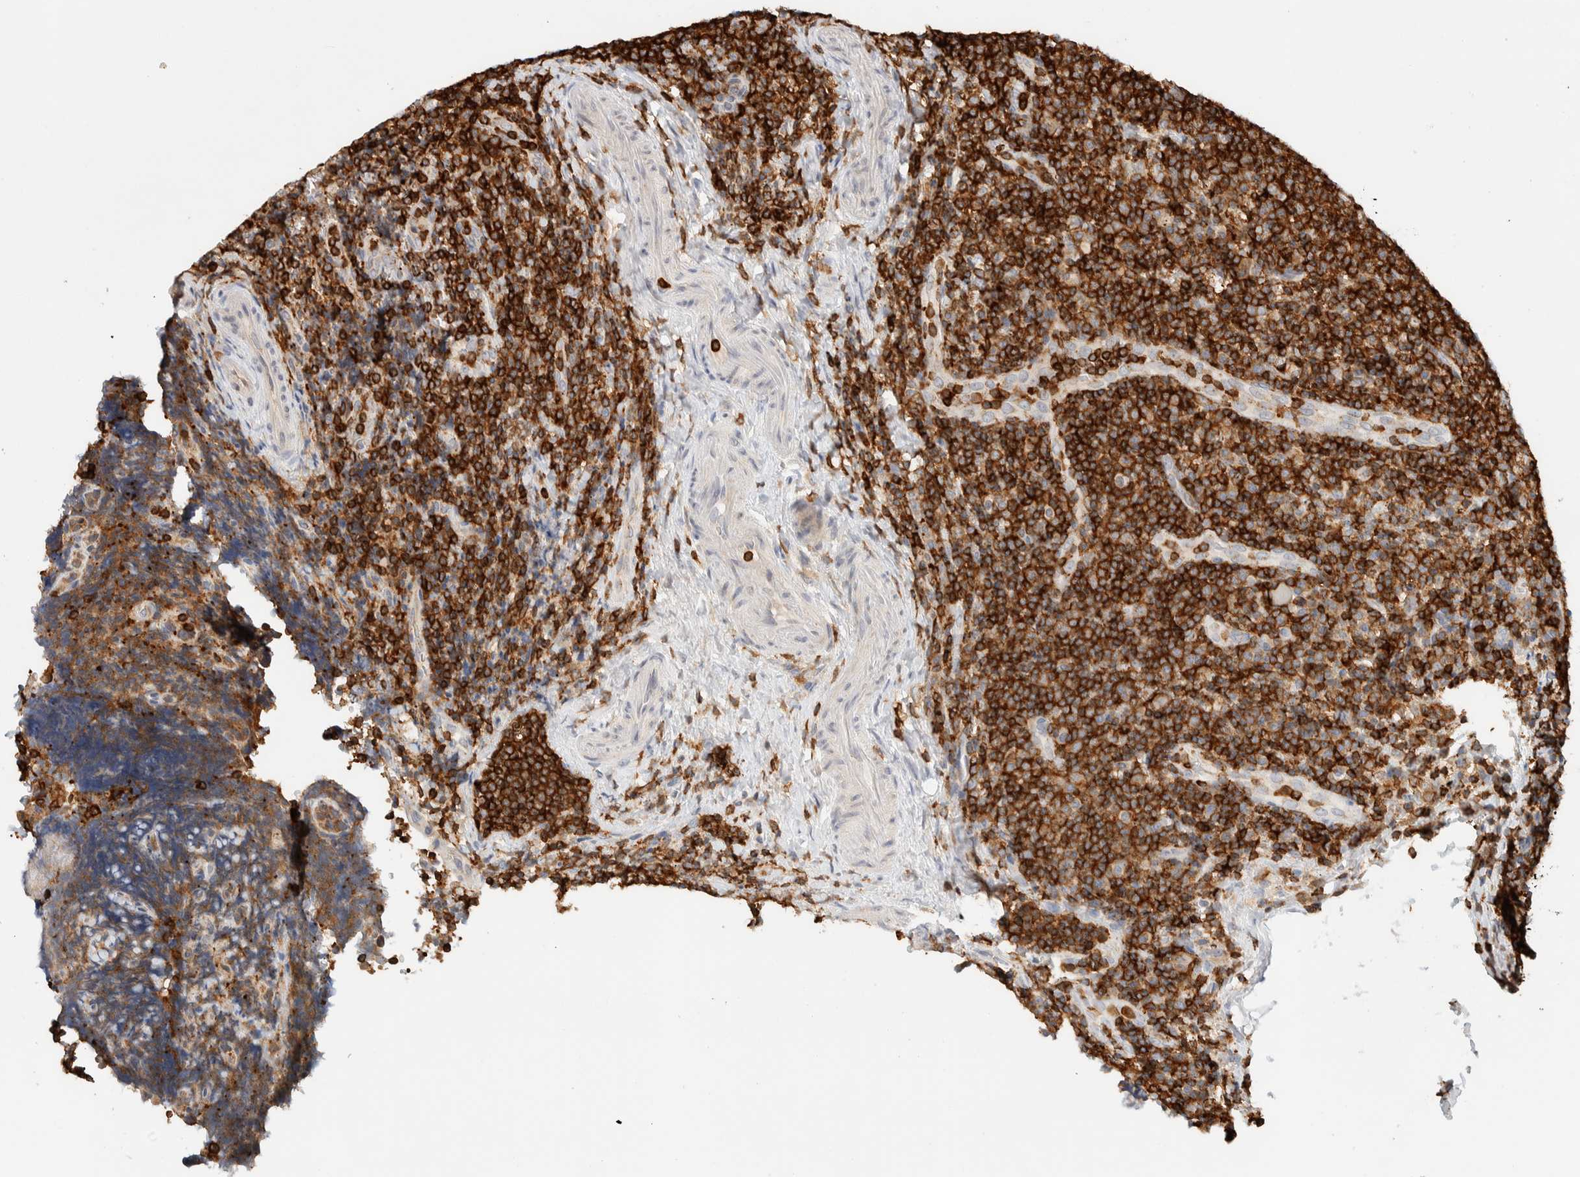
{"staining": {"intensity": "strong", "quantity": ">75%", "location": "cytoplasmic/membranous"}, "tissue": "lymphoma", "cell_type": "Tumor cells", "image_type": "cancer", "snomed": [{"axis": "morphology", "description": "Malignant lymphoma, non-Hodgkin's type, High grade"}, {"axis": "topography", "description": "Tonsil"}], "caption": "DAB immunohistochemical staining of high-grade malignant lymphoma, non-Hodgkin's type reveals strong cytoplasmic/membranous protein positivity in approximately >75% of tumor cells.", "gene": "RUNDC1", "patient": {"sex": "female", "age": 36}}